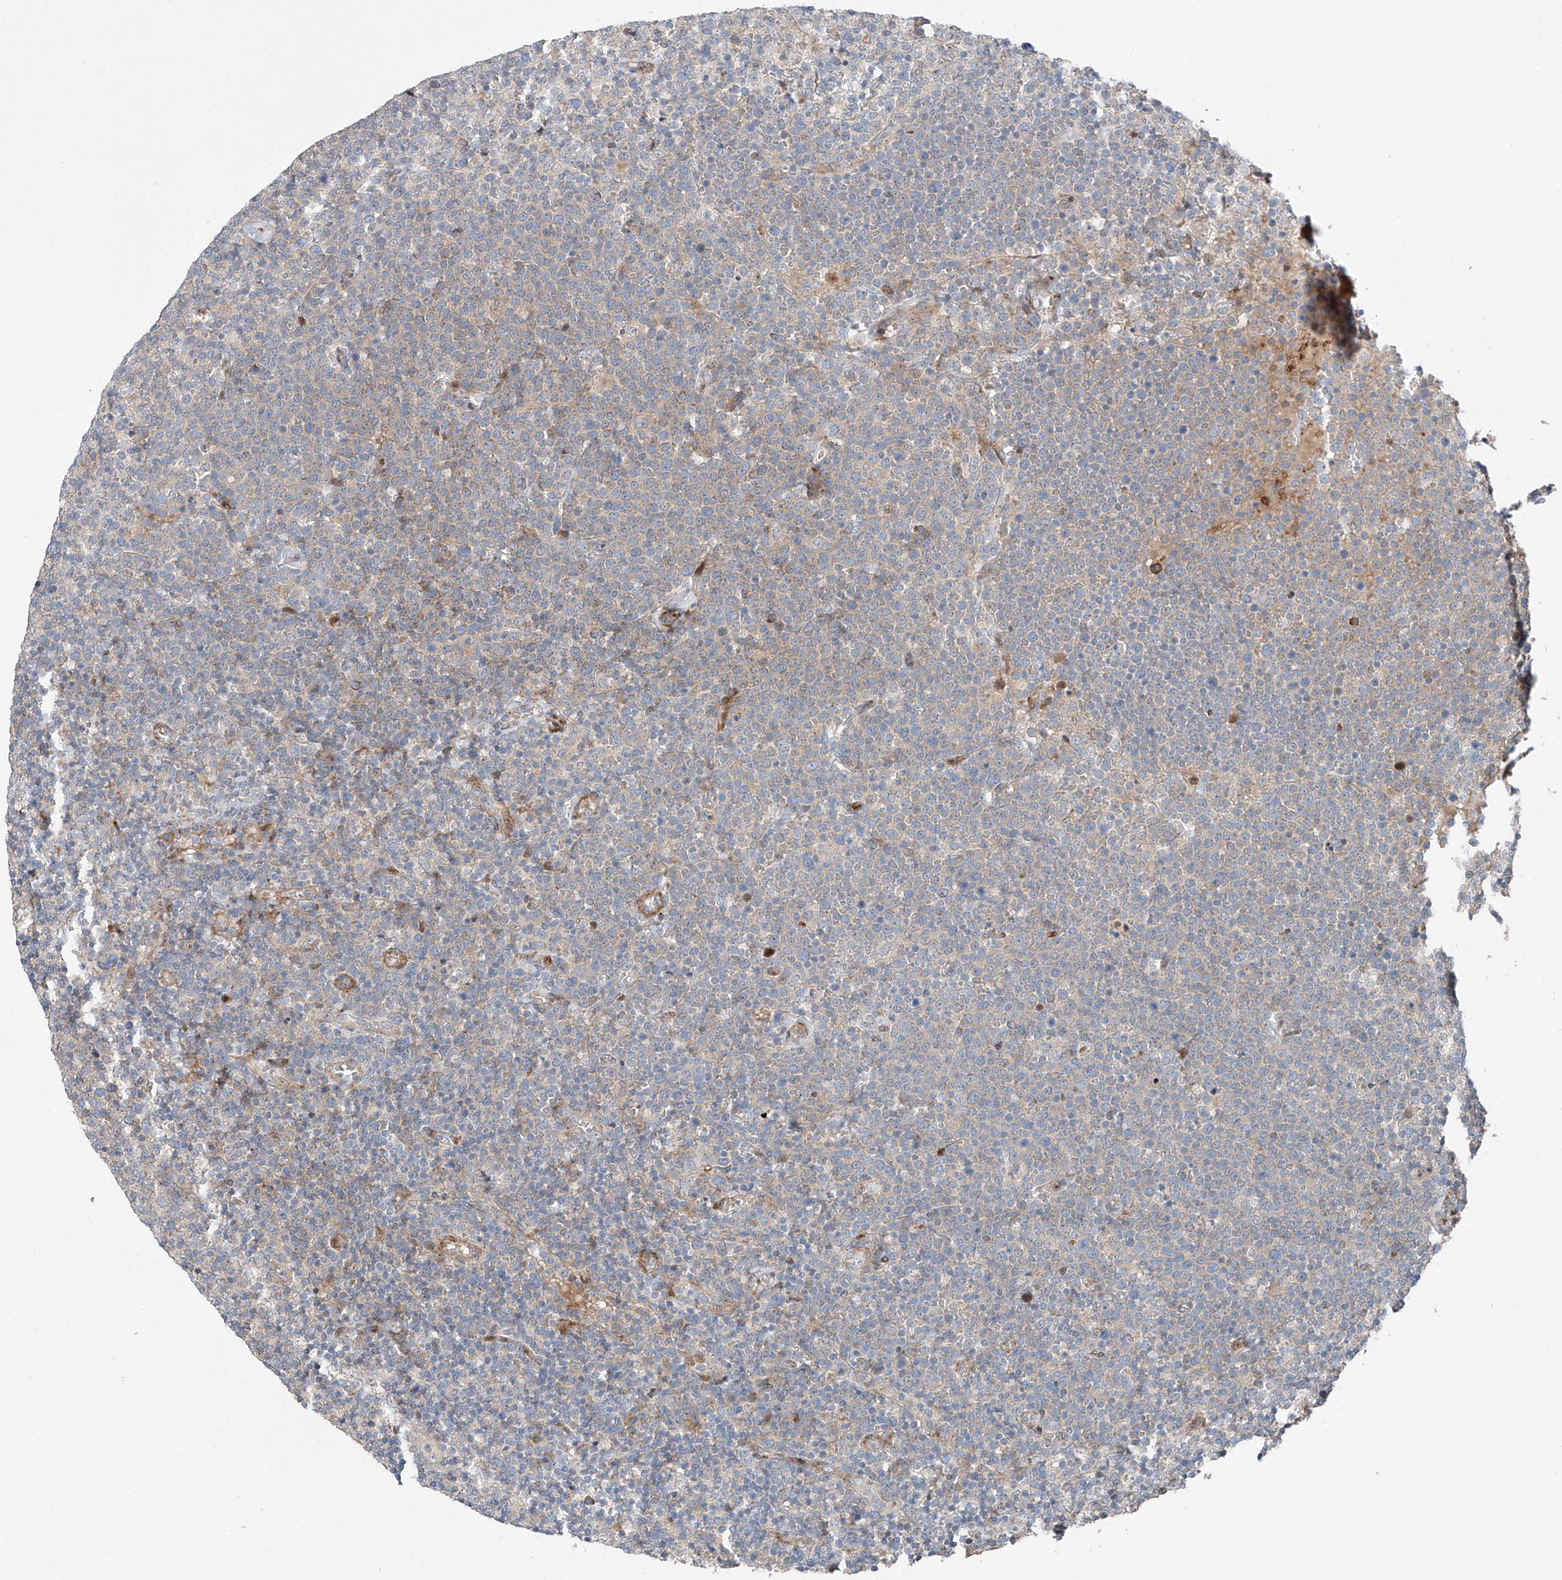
{"staining": {"intensity": "weak", "quantity": "25%-75%", "location": "cytoplasmic/membranous"}, "tissue": "lymphoma", "cell_type": "Tumor cells", "image_type": "cancer", "snomed": [{"axis": "morphology", "description": "Malignant lymphoma, non-Hodgkin's type, High grade"}, {"axis": "topography", "description": "Lymph node"}], "caption": "The immunohistochemical stain highlights weak cytoplasmic/membranous positivity in tumor cells of malignant lymphoma, non-Hodgkin's type (high-grade) tissue. (IHC, brightfield microscopy, high magnification).", "gene": "USF3", "patient": {"sex": "male", "age": 61}}